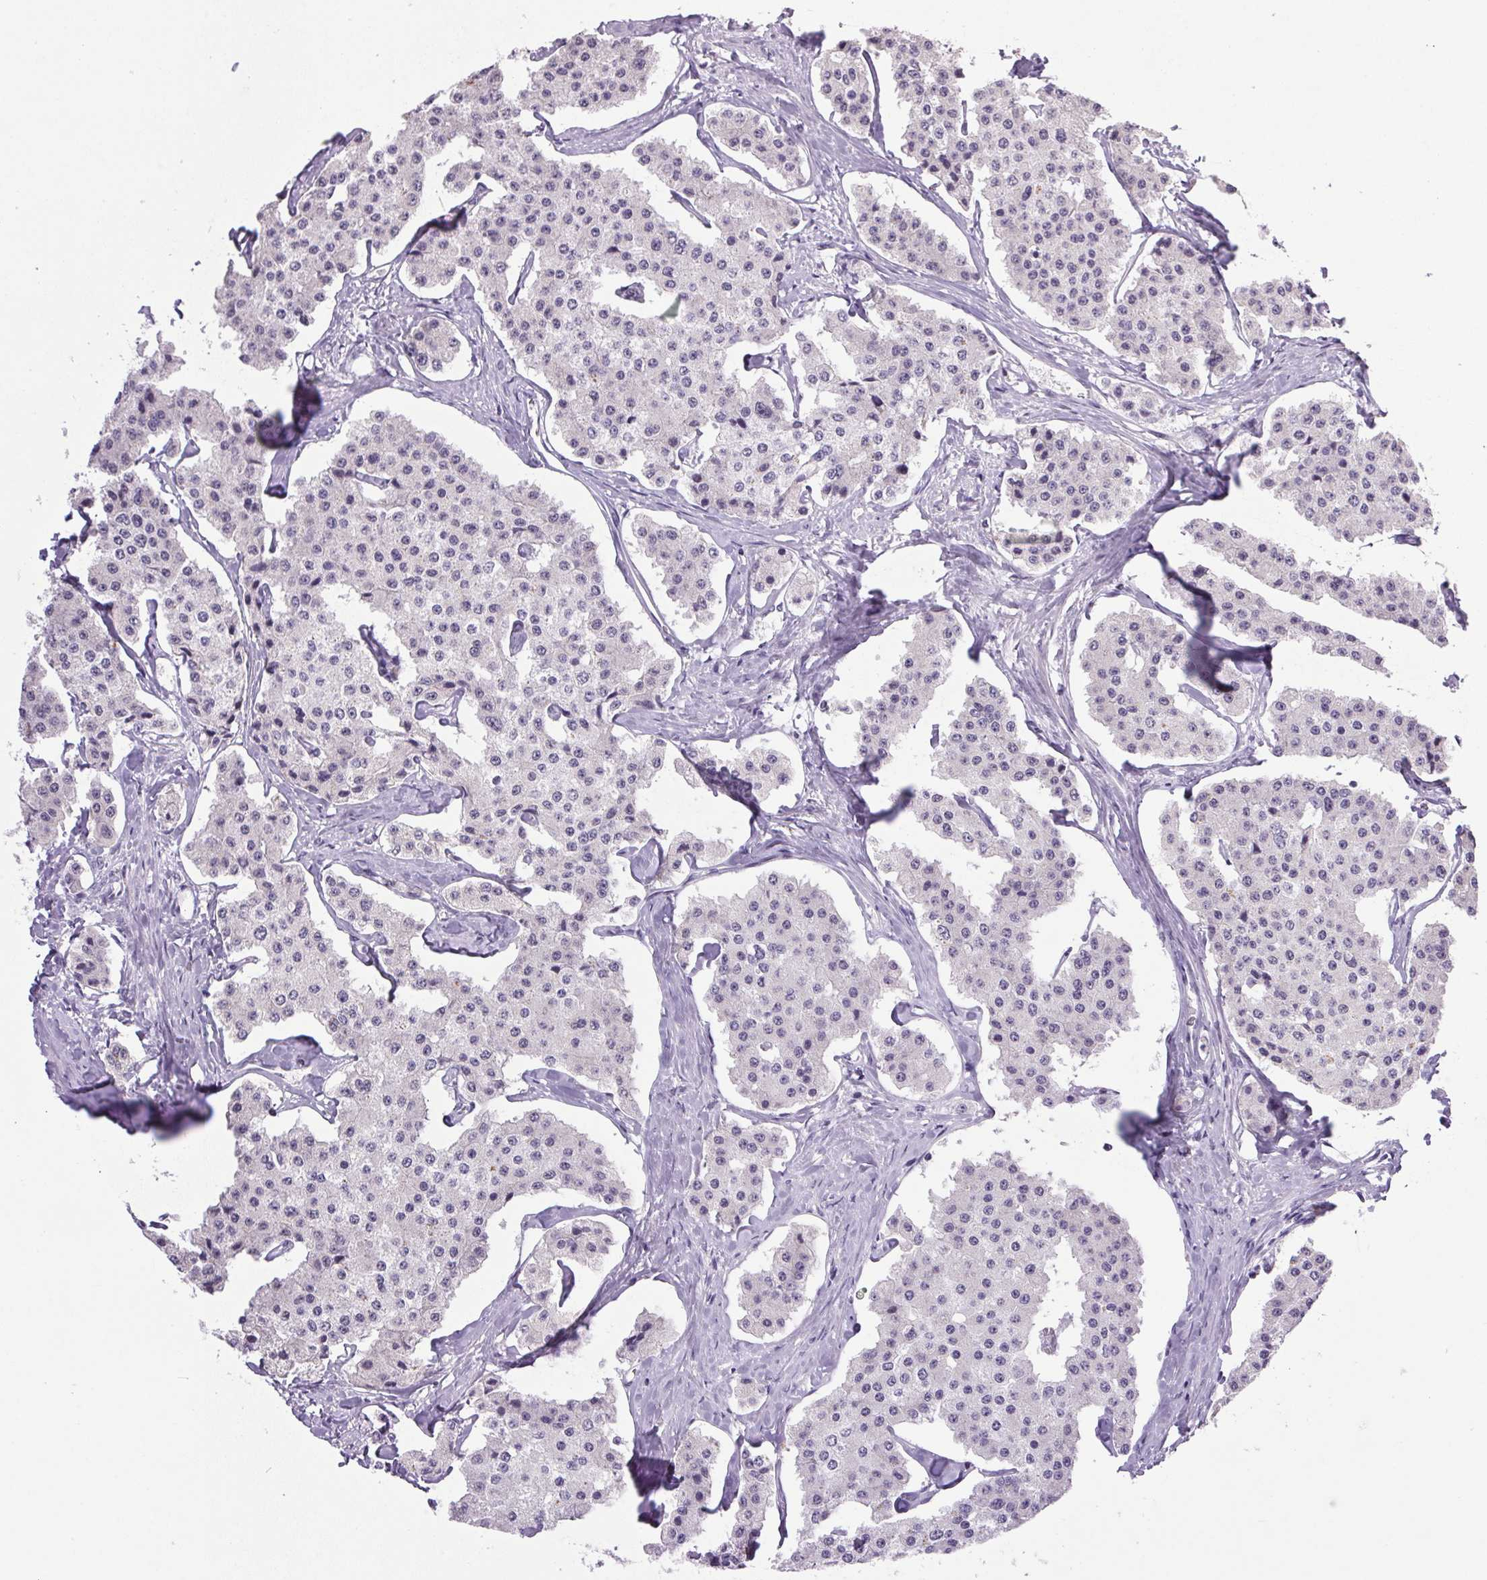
{"staining": {"intensity": "negative", "quantity": "none", "location": "none"}, "tissue": "carcinoid", "cell_type": "Tumor cells", "image_type": "cancer", "snomed": [{"axis": "morphology", "description": "Carcinoid, malignant, NOS"}, {"axis": "topography", "description": "Small intestine"}], "caption": "Human carcinoid stained for a protein using immunohistochemistry (IHC) displays no expression in tumor cells.", "gene": "TRDN", "patient": {"sex": "female", "age": 65}}